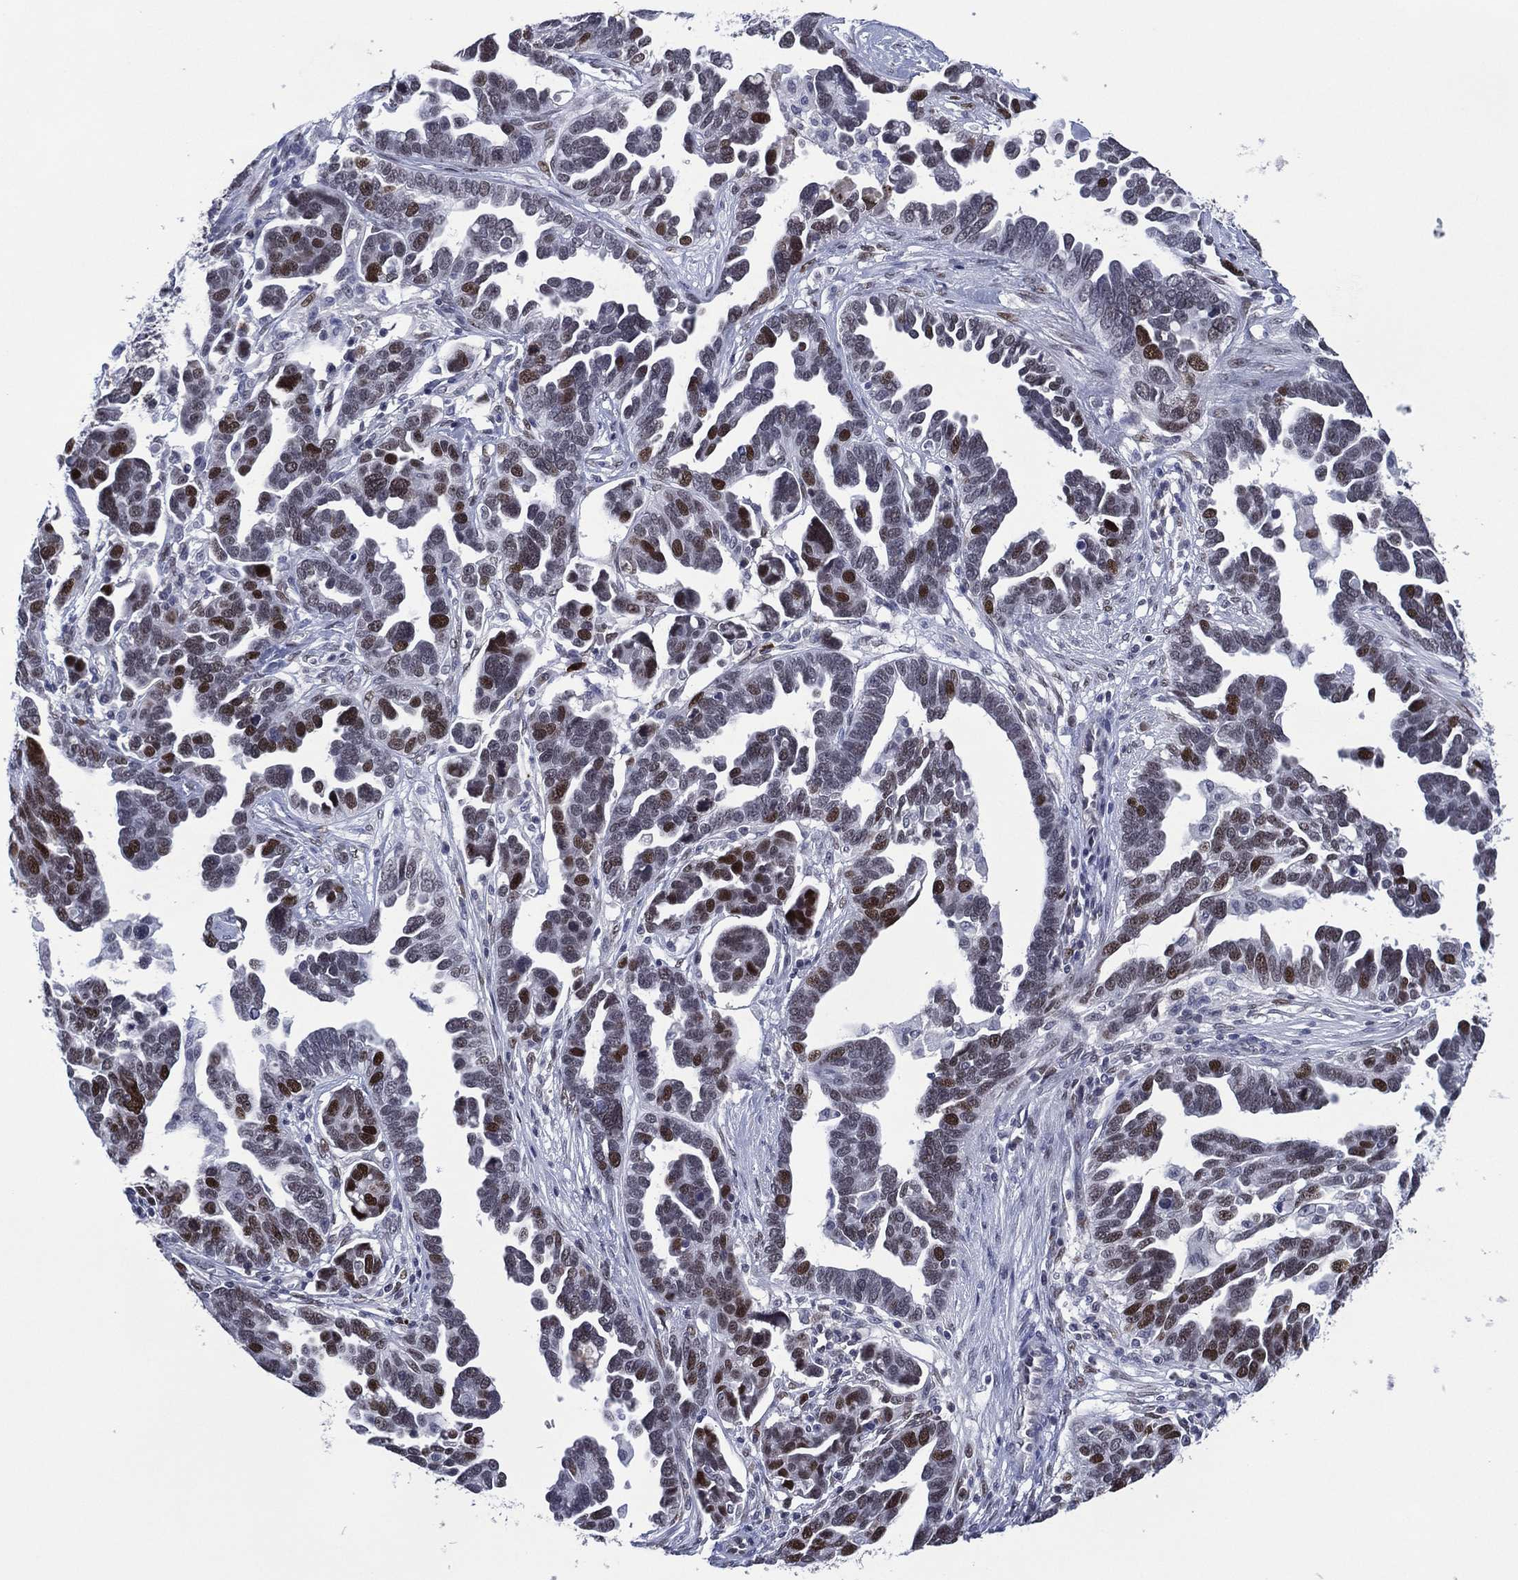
{"staining": {"intensity": "strong", "quantity": "25%-75%", "location": "nuclear"}, "tissue": "ovarian cancer", "cell_type": "Tumor cells", "image_type": "cancer", "snomed": [{"axis": "morphology", "description": "Cystadenocarcinoma, serous, NOS"}, {"axis": "topography", "description": "Ovary"}], "caption": "Serous cystadenocarcinoma (ovarian) stained with immunohistochemistry reveals strong nuclear expression in about 25%-75% of tumor cells.", "gene": "GATA6", "patient": {"sex": "female", "age": 54}}